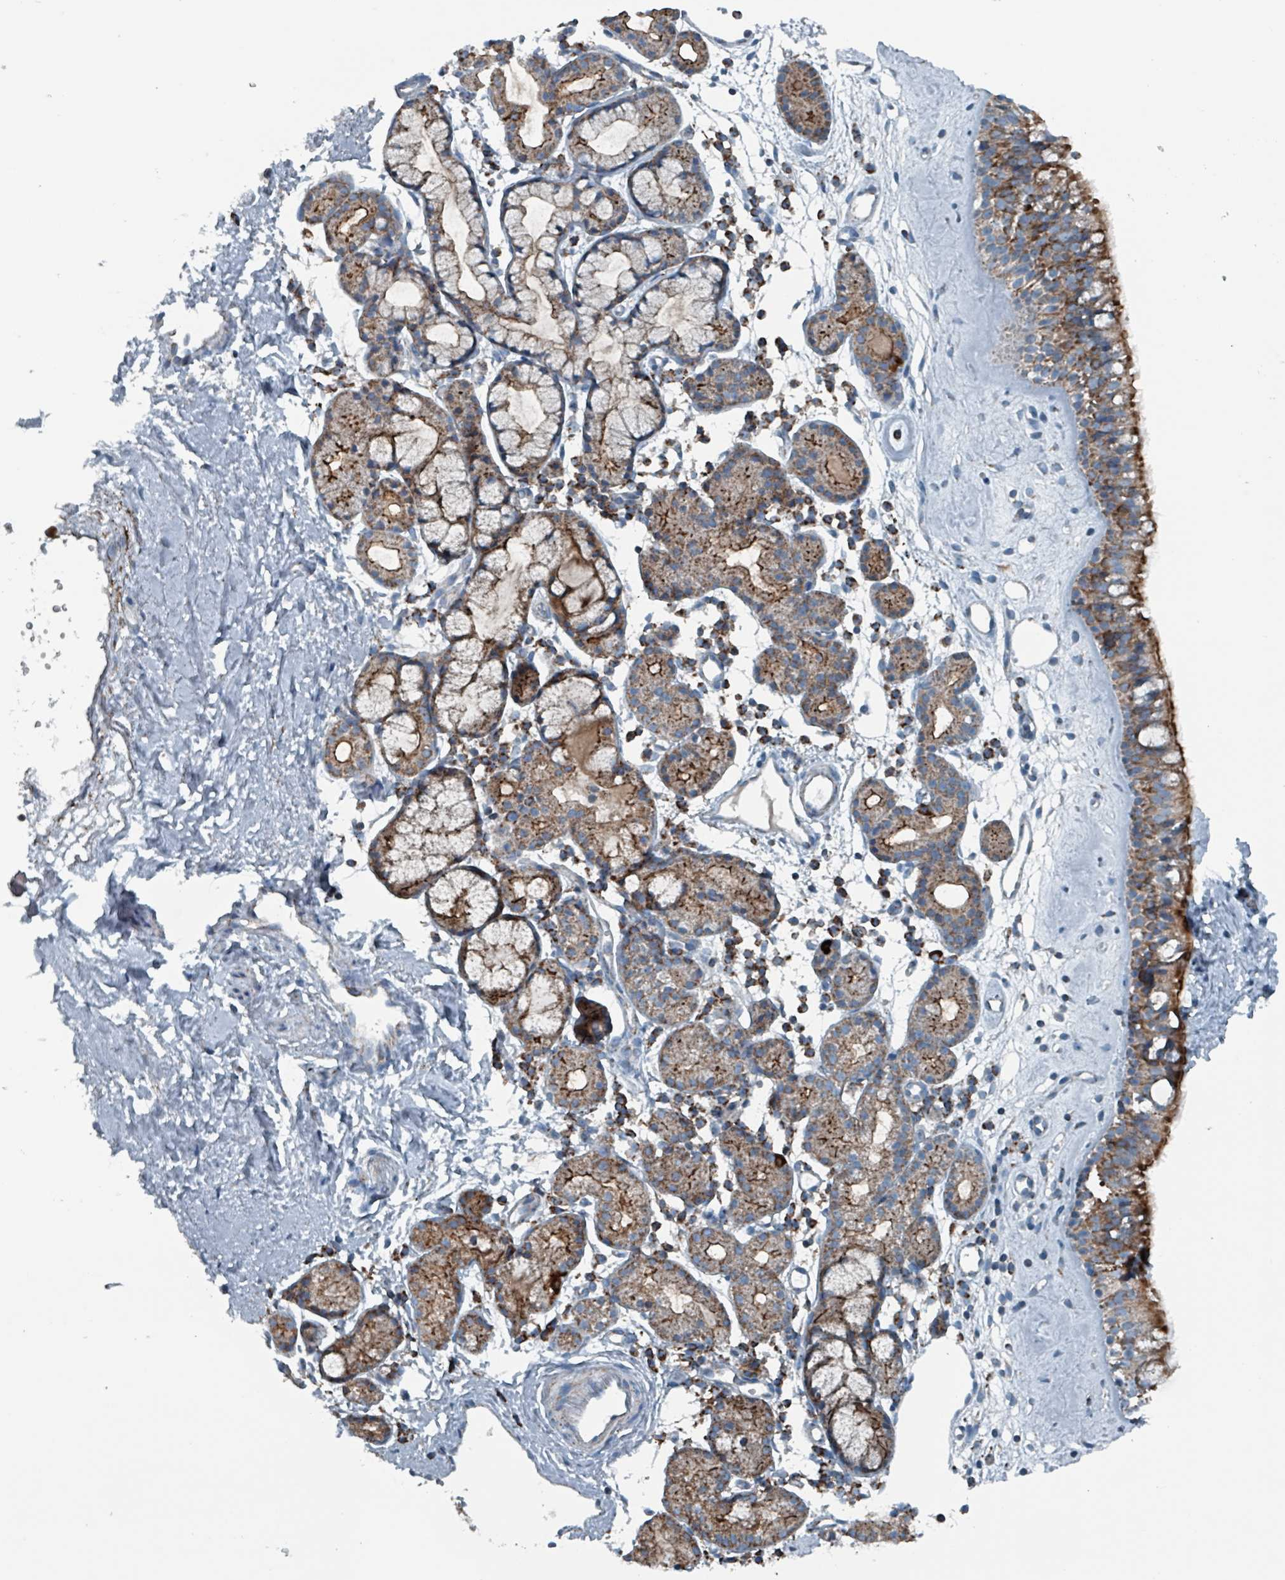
{"staining": {"intensity": "strong", "quantity": ">75%", "location": "cytoplasmic/membranous"}, "tissue": "nasopharynx", "cell_type": "Respiratory epithelial cells", "image_type": "normal", "snomed": [{"axis": "morphology", "description": "Normal tissue, NOS"}, {"axis": "topography", "description": "Nasopharynx"}], "caption": "Protein expression by IHC displays strong cytoplasmic/membranous staining in approximately >75% of respiratory epithelial cells in unremarkable nasopharynx.", "gene": "ABHD18", "patient": {"sex": "male", "age": 82}}